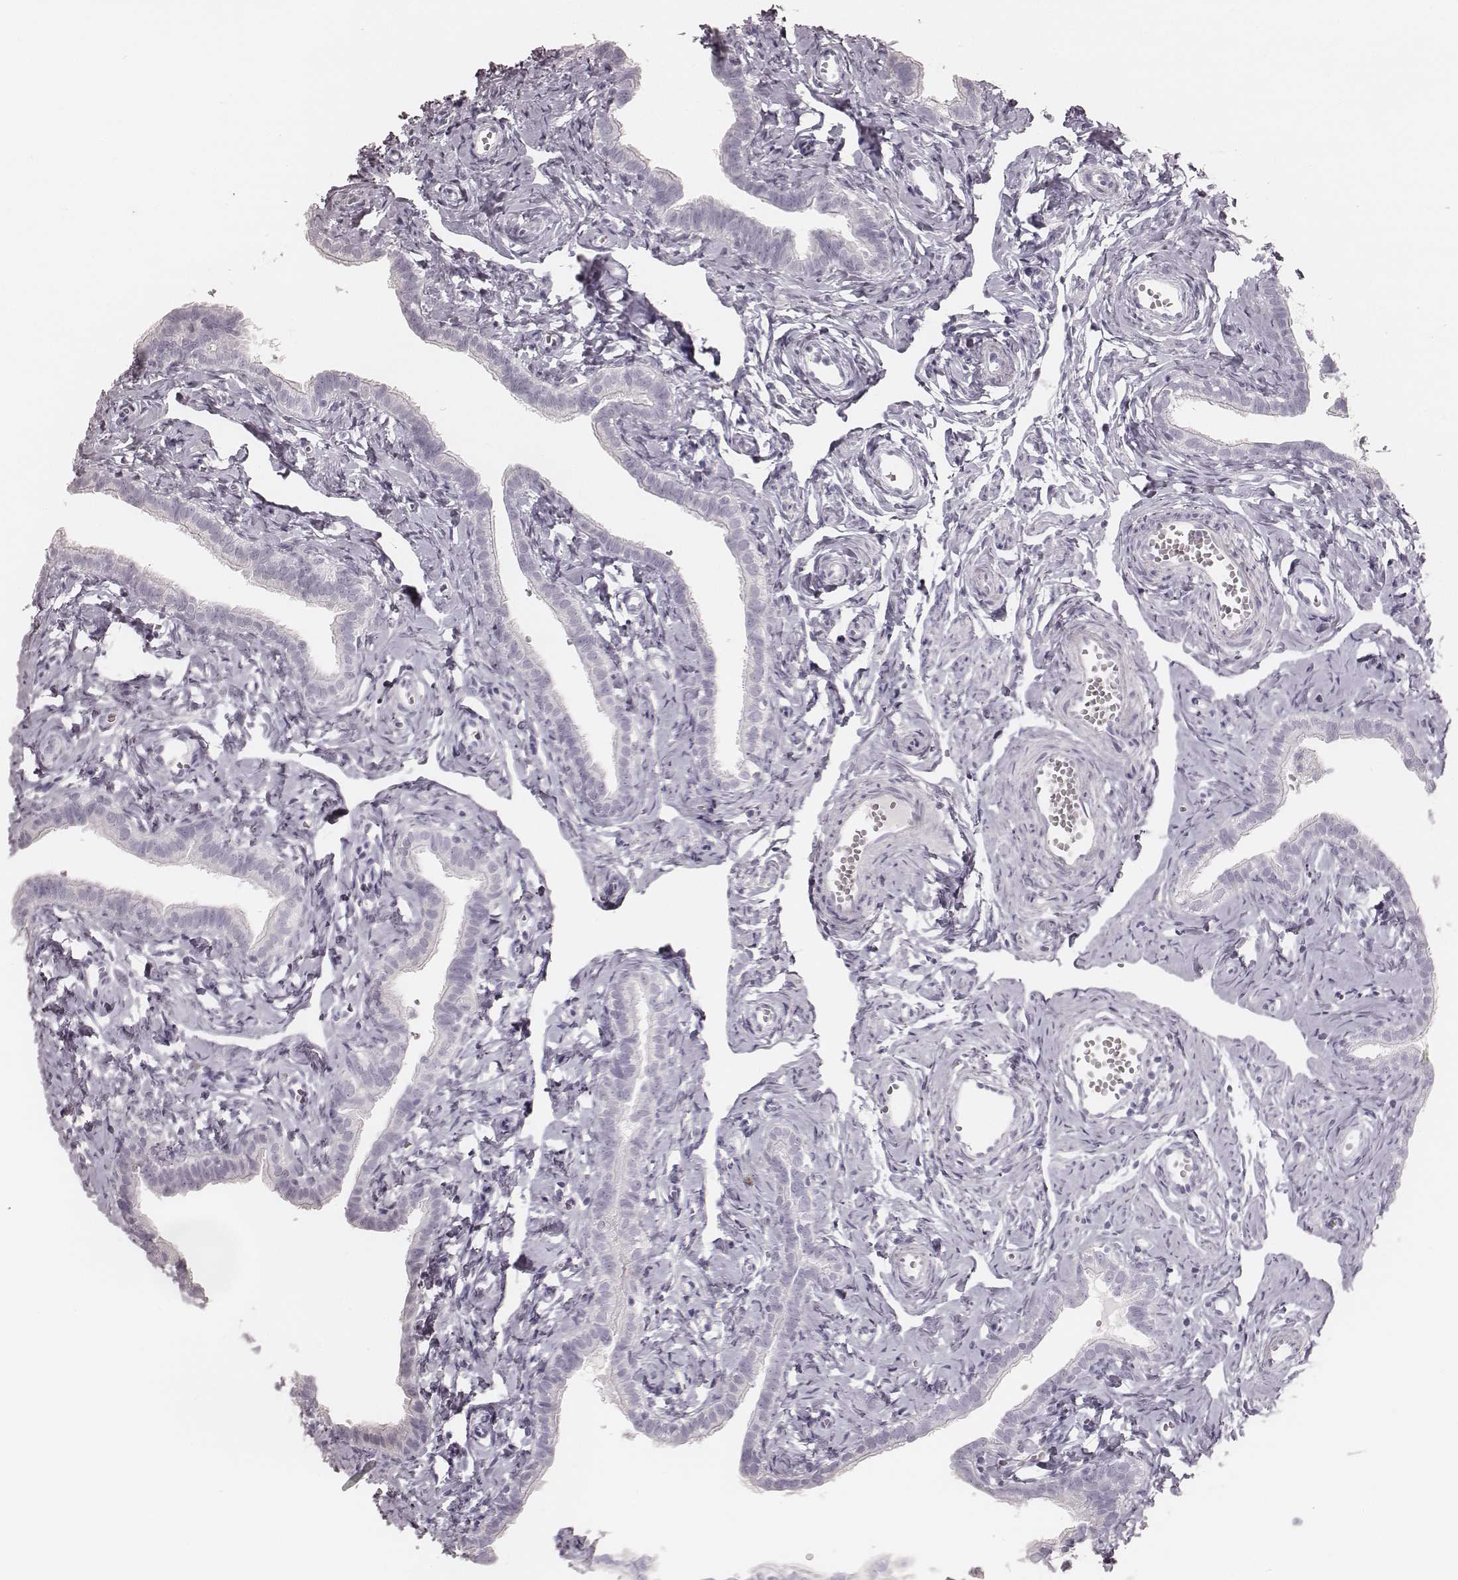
{"staining": {"intensity": "negative", "quantity": "none", "location": "none"}, "tissue": "fallopian tube", "cell_type": "Glandular cells", "image_type": "normal", "snomed": [{"axis": "morphology", "description": "Normal tissue, NOS"}, {"axis": "topography", "description": "Fallopian tube"}], "caption": "Protein analysis of unremarkable fallopian tube exhibits no significant positivity in glandular cells.", "gene": "KRT82", "patient": {"sex": "female", "age": 41}}